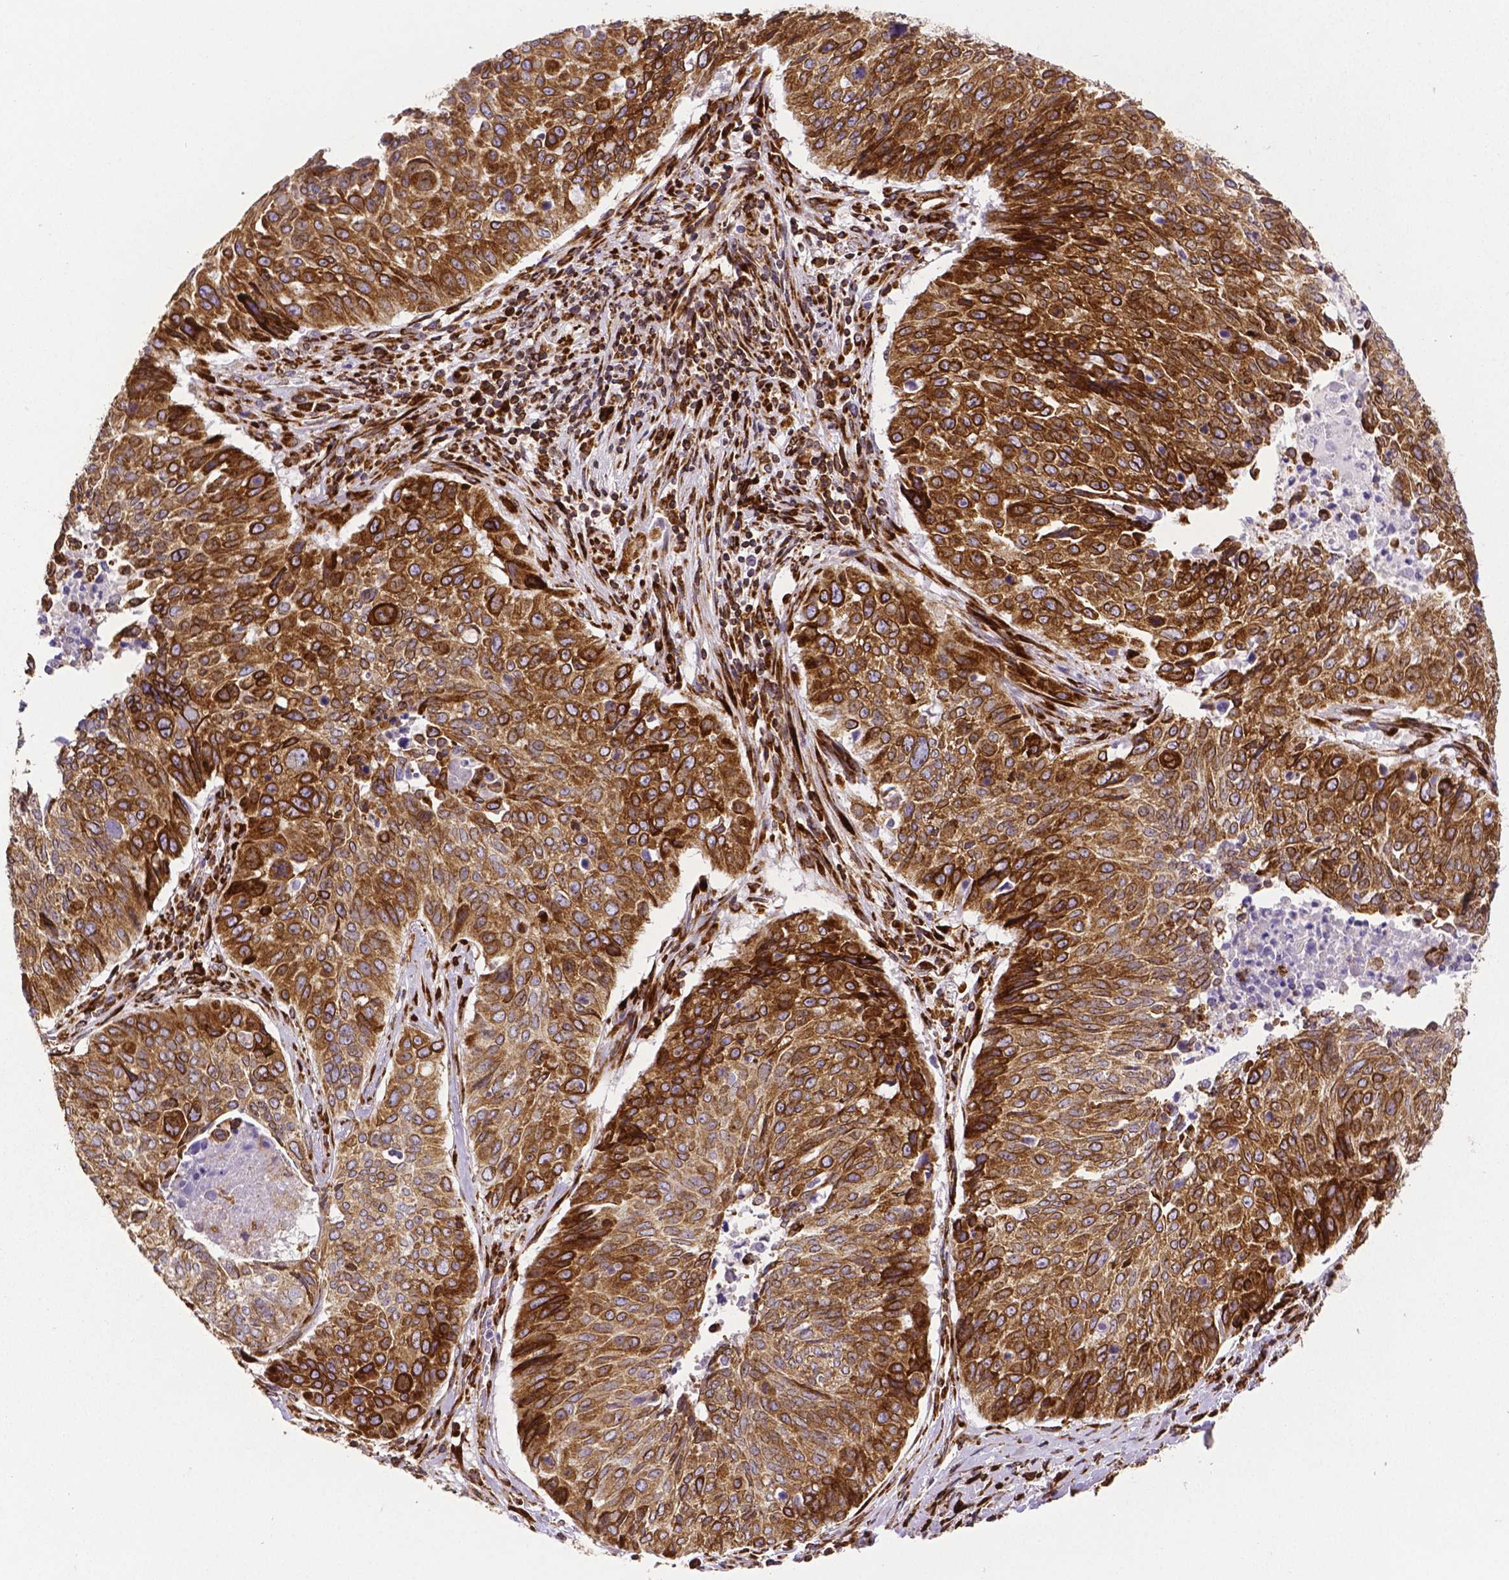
{"staining": {"intensity": "strong", "quantity": ">75%", "location": "cytoplasmic/membranous"}, "tissue": "lung cancer", "cell_type": "Tumor cells", "image_type": "cancer", "snomed": [{"axis": "morphology", "description": "Normal tissue, NOS"}, {"axis": "morphology", "description": "Squamous cell carcinoma, NOS"}, {"axis": "topography", "description": "Bronchus"}, {"axis": "topography", "description": "Lung"}], "caption": "Immunohistochemistry (IHC) micrograph of neoplastic tissue: human squamous cell carcinoma (lung) stained using IHC reveals high levels of strong protein expression localized specifically in the cytoplasmic/membranous of tumor cells, appearing as a cytoplasmic/membranous brown color.", "gene": "MTDH", "patient": {"sex": "male", "age": 64}}